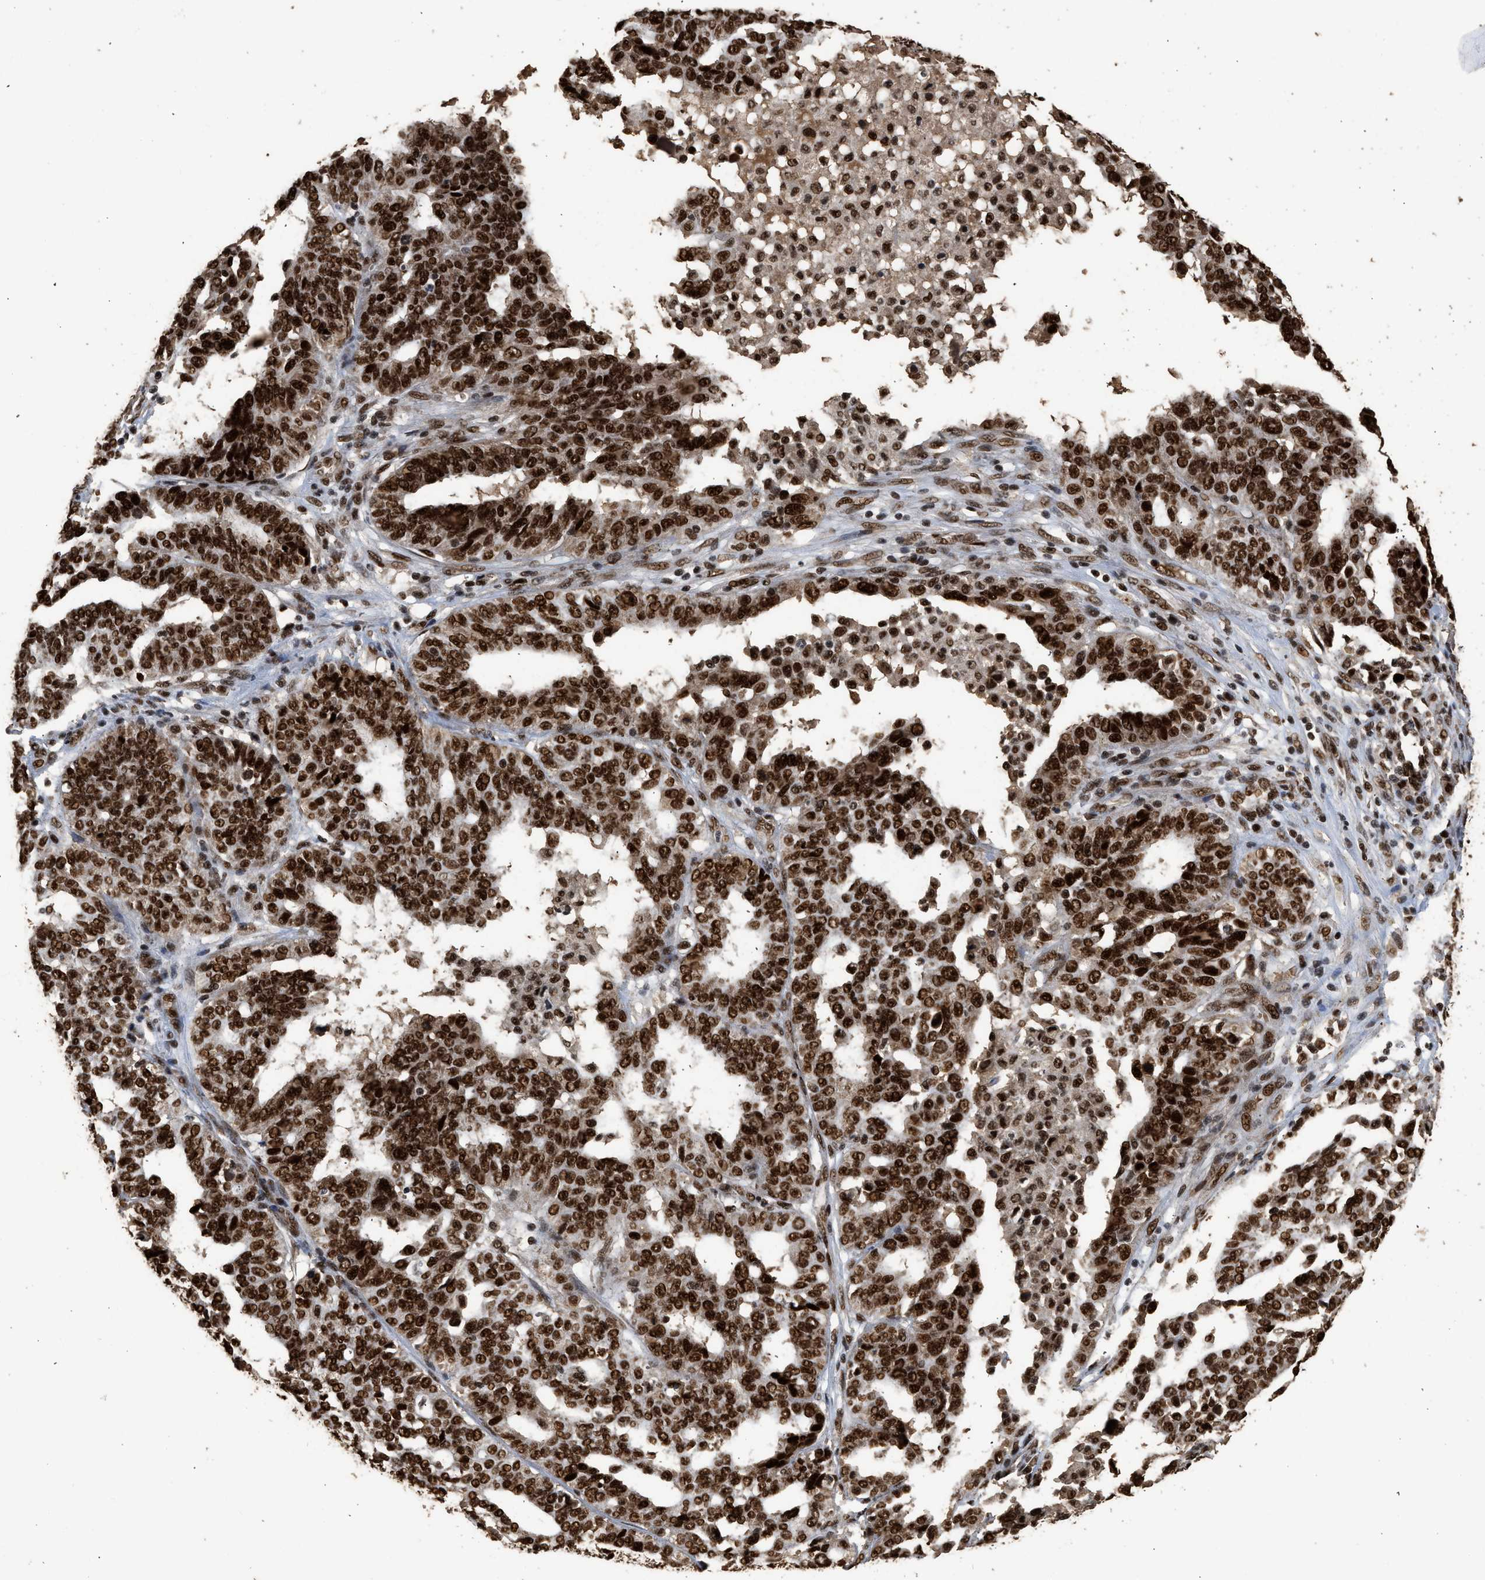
{"staining": {"intensity": "strong", "quantity": ">75%", "location": "nuclear"}, "tissue": "ovarian cancer", "cell_type": "Tumor cells", "image_type": "cancer", "snomed": [{"axis": "morphology", "description": "Cystadenocarcinoma, serous, NOS"}, {"axis": "topography", "description": "Ovary"}], "caption": "The image demonstrates immunohistochemical staining of serous cystadenocarcinoma (ovarian). There is strong nuclear expression is appreciated in about >75% of tumor cells.", "gene": "PPP4R3B", "patient": {"sex": "female", "age": 59}}